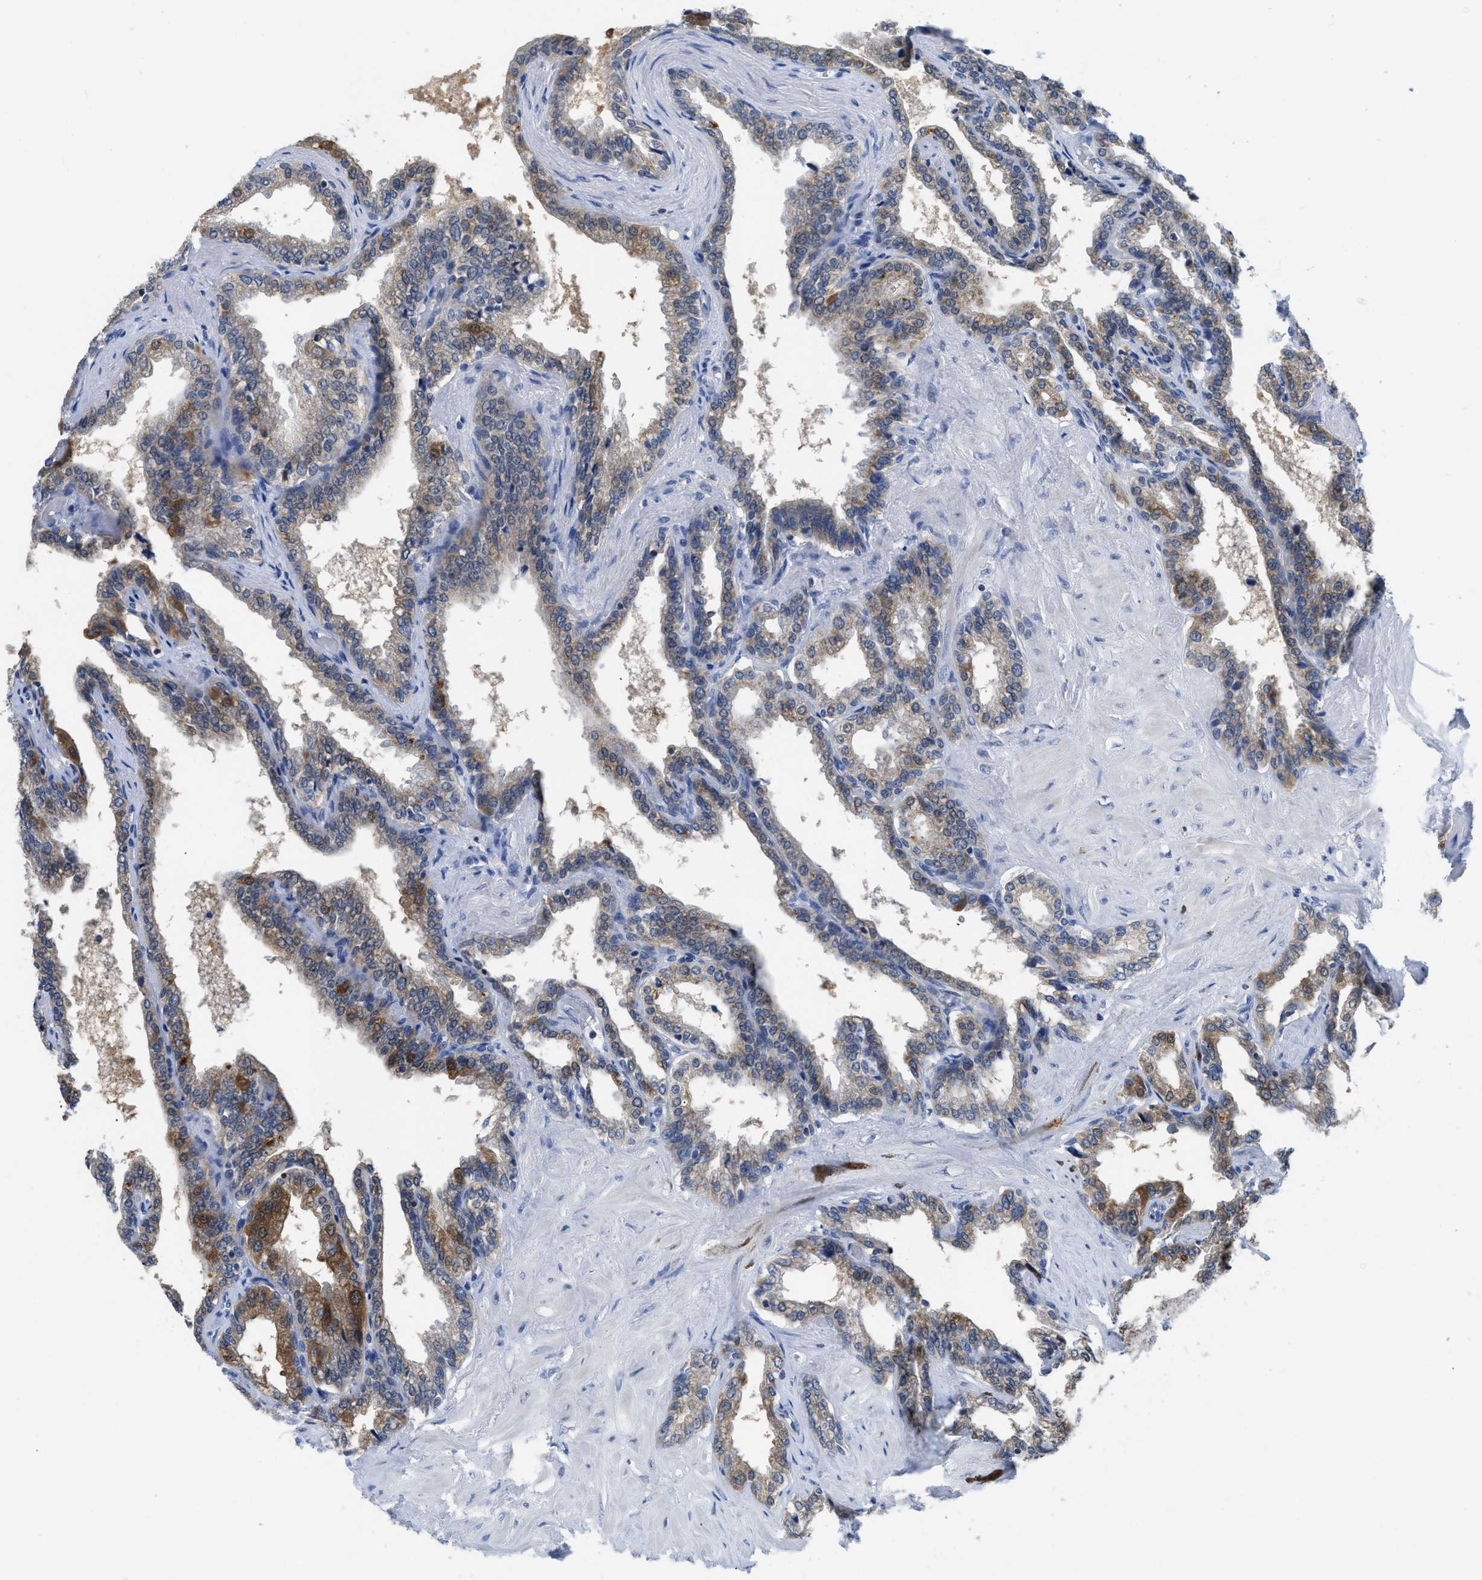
{"staining": {"intensity": "weak", "quantity": "25%-75%", "location": "cytoplasmic/membranous"}, "tissue": "seminal vesicle", "cell_type": "Glandular cells", "image_type": "normal", "snomed": [{"axis": "morphology", "description": "Normal tissue, NOS"}, {"axis": "topography", "description": "Seminal veicle"}], "caption": "Immunohistochemical staining of normal seminal vesicle demonstrates weak cytoplasmic/membranous protein positivity in about 25%-75% of glandular cells.", "gene": "ETFA", "patient": {"sex": "male", "age": 46}}